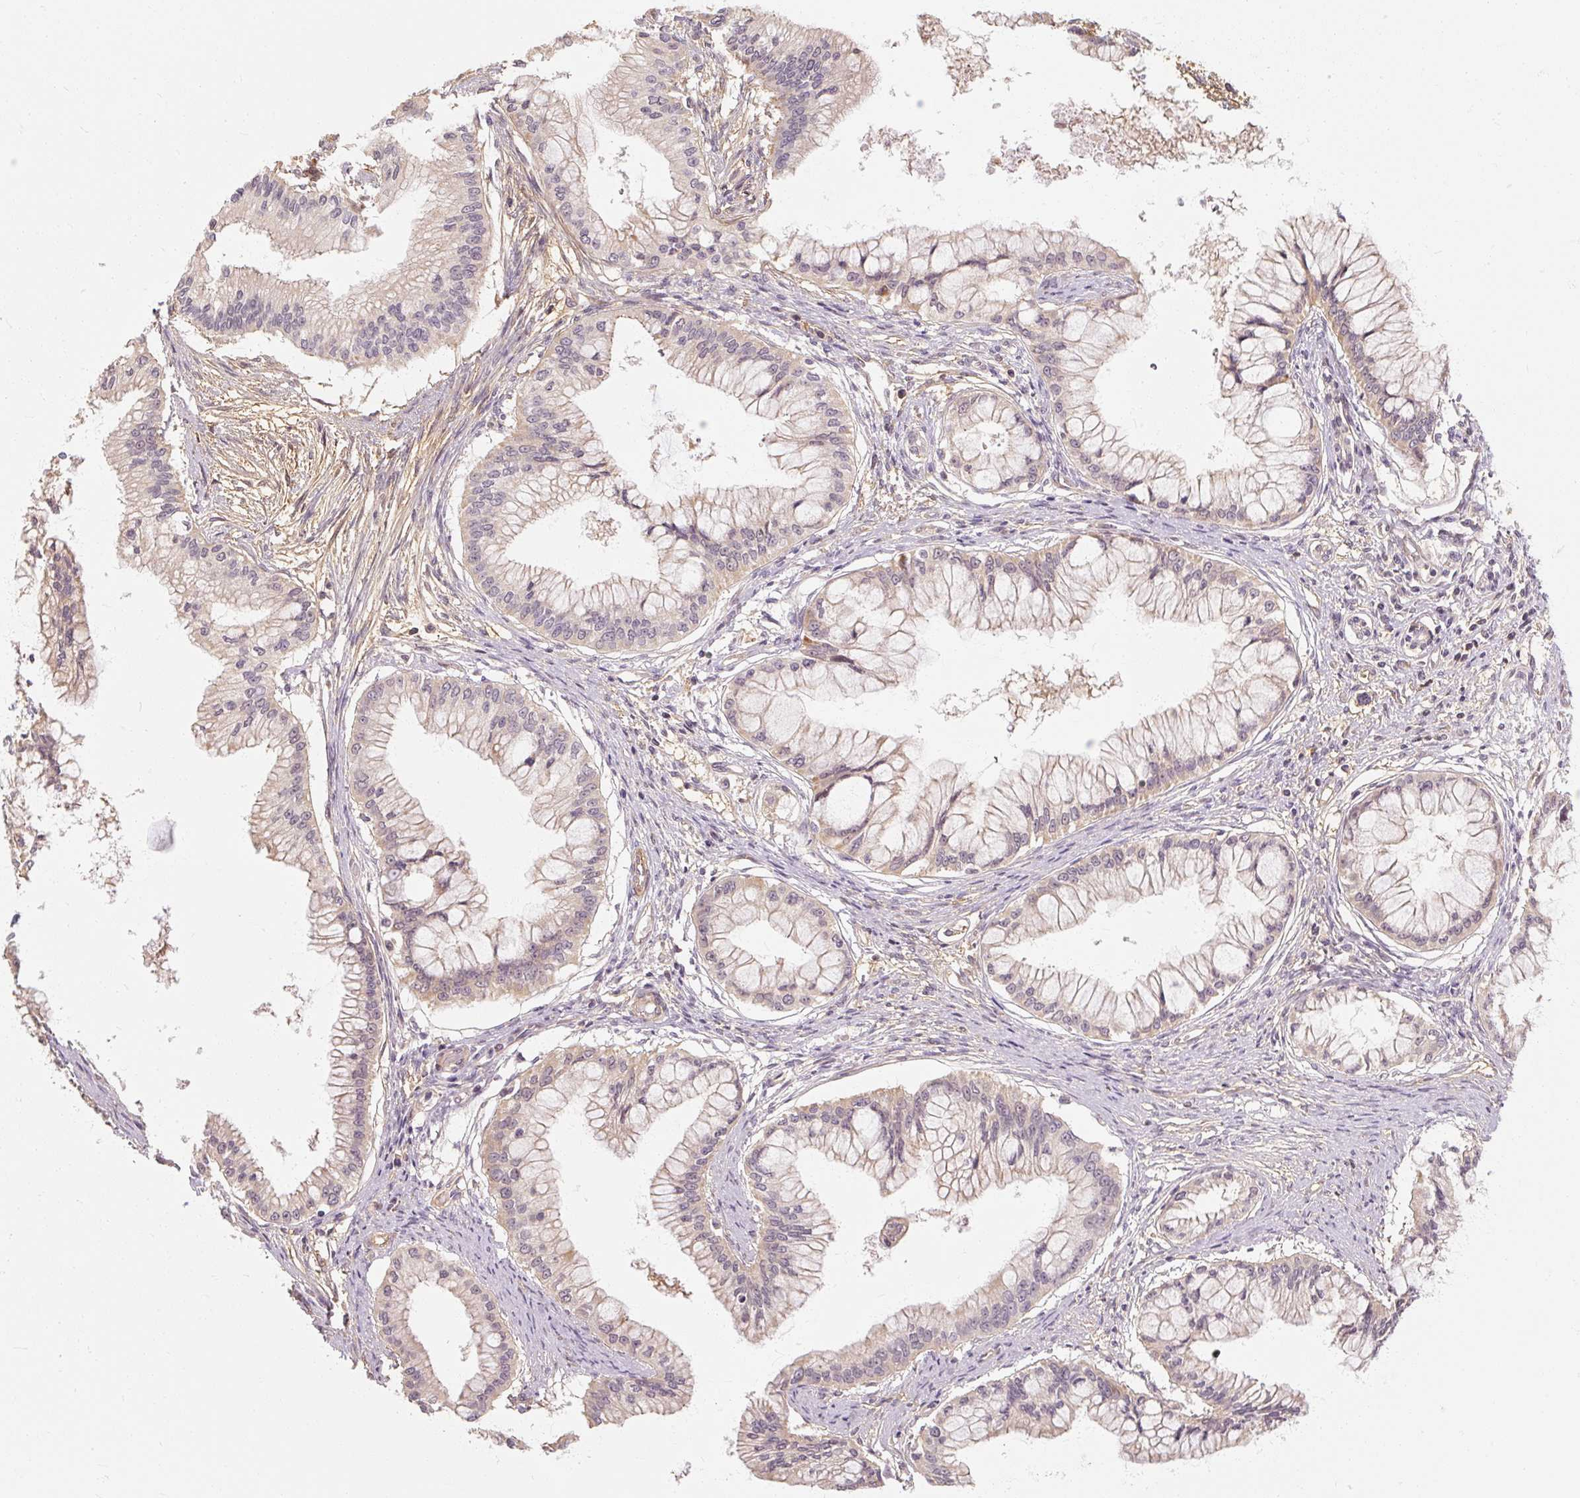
{"staining": {"intensity": "weak", "quantity": "<25%", "location": "cytoplasmic/membranous"}, "tissue": "pancreatic cancer", "cell_type": "Tumor cells", "image_type": "cancer", "snomed": [{"axis": "morphology", "description": "Adenocarcinoma, NOS"}, {"axis": "topography", "description": "Pancreas"}], "caption": "Micrograph shows no significant protein positivity in tumor cells of adenocarcinoma (pancreatic).", "gene": "RB1CC1", "patient": {"sex": "male", "age": 46}}